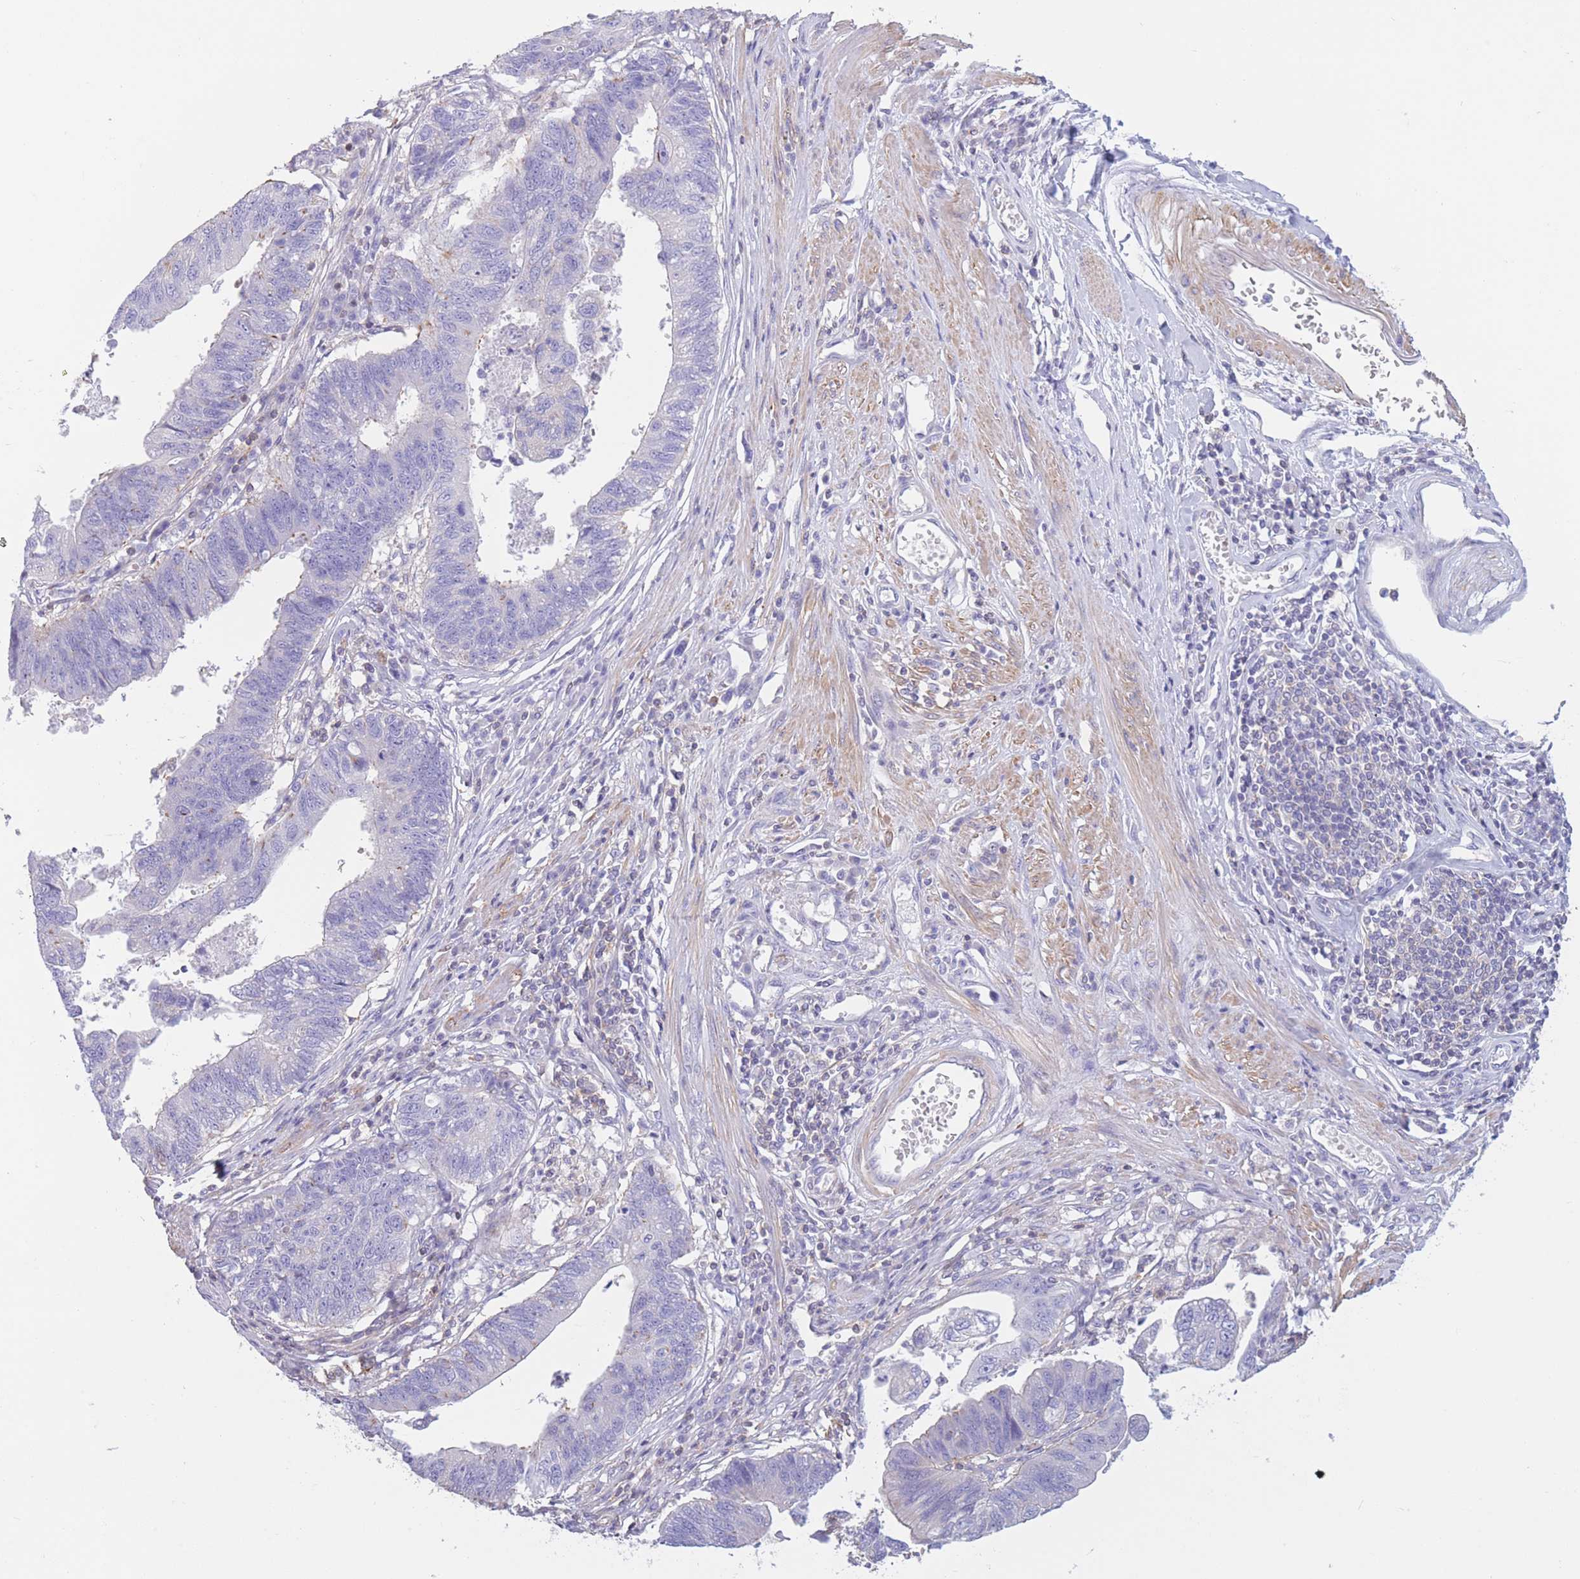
{"staining": {"intensity": "negative", "quantity": "none", "location": "none"}, "tissue": "stomach cancer", "cell_type": "Tumor cells", "image_type": "cancer", "snomed": [{"axis": "morphology", "description": "Adenocarcinoma, NOS"}, {"axis": "topography", "description": "Stomach"}], "caption": "Tumor cells are negative for brown protein staining in adenocarcinoma (stomach). (DAB immunohistochemistry (IHC) with hematoxylin counter stain).", "gene": "PDHA1", "patient": {"sex": "male", "age": 59}}